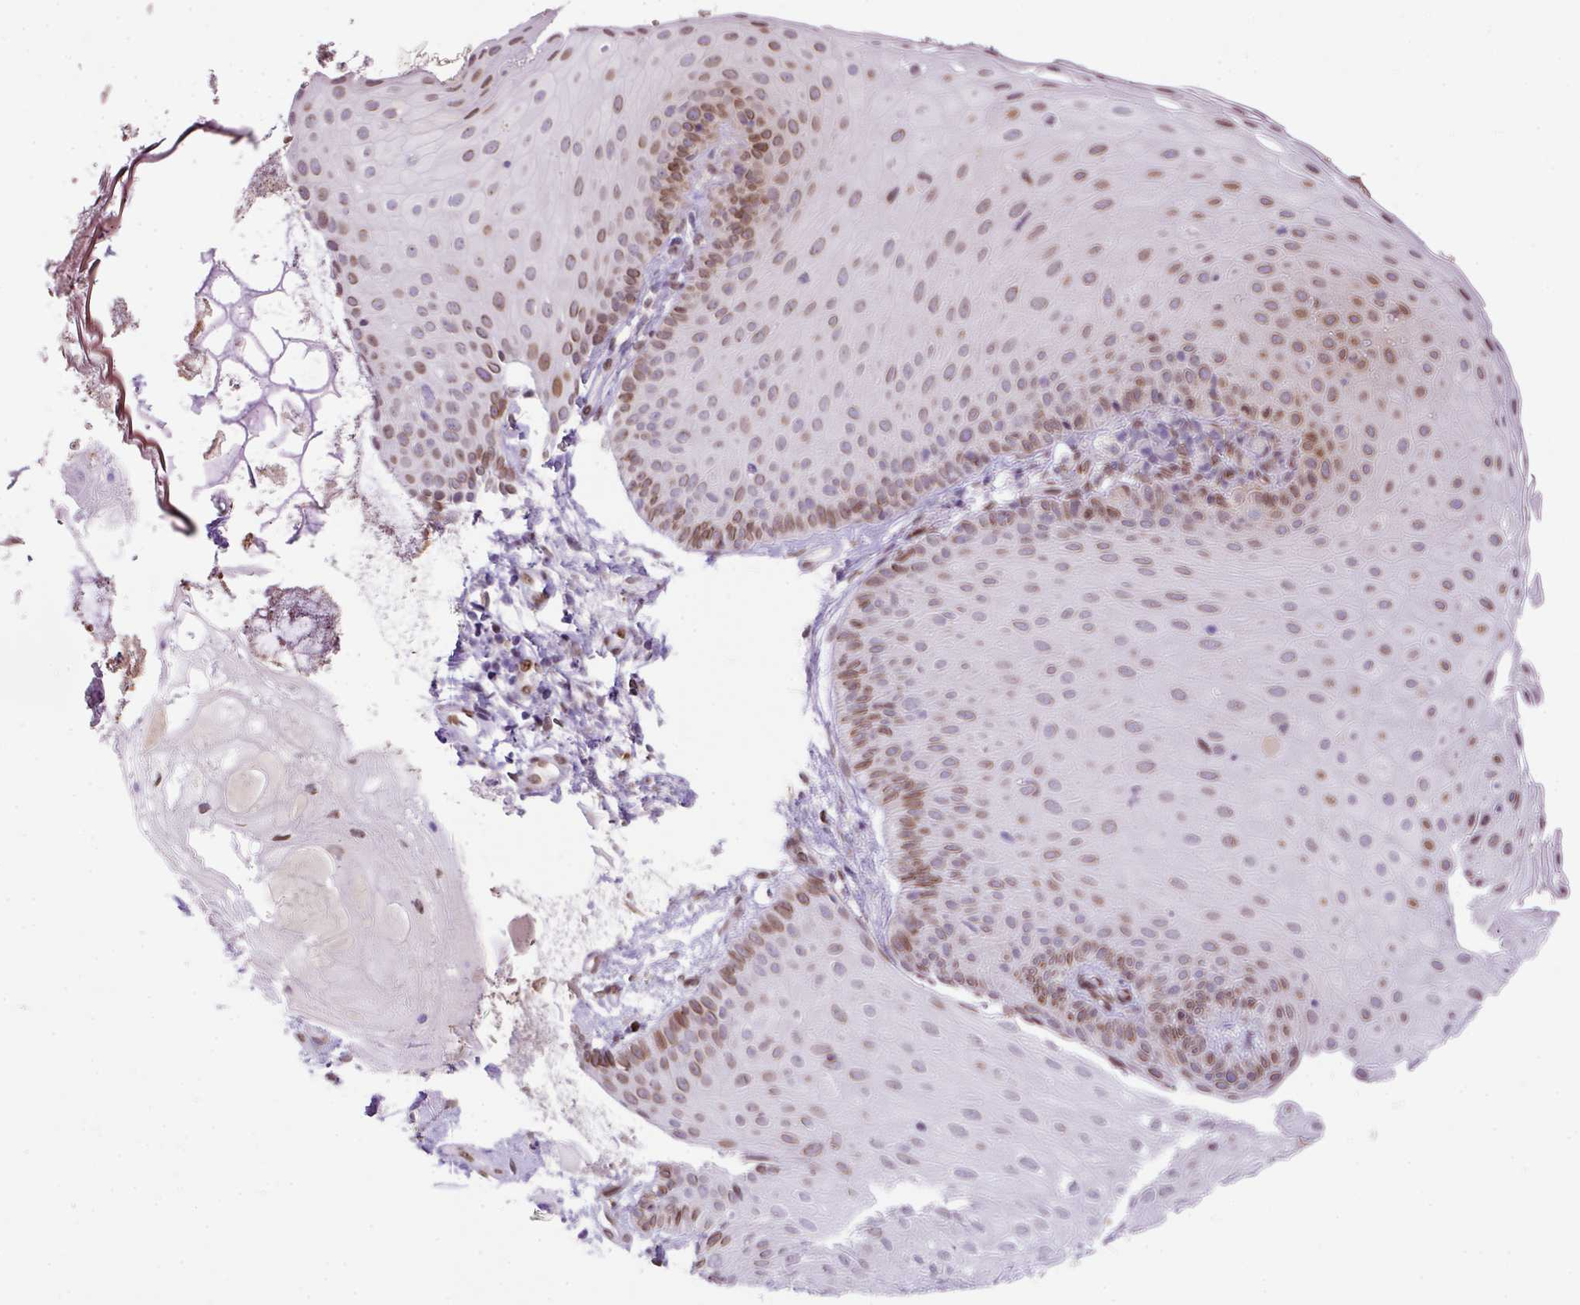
{"staining": {"intensity": "moderate", "quantity": ">75%", "location": "cytoplasmic/membranous,nuclear"}, "tissue": "skin", "cell_type": "Epidermal cells", "image_type": "normal", "snomed": [{"axis": "morphology", "description": "Normal tissue, NOS"}, {"axis": "topography", "description": "Anal"}], "caption": "Immunohistochemistry (IHC) histopathology image of unremarkable human skin stained for a protein (brown), which shows medium levels of moderate cytoplasmic/membranous,nuclear positivity in about >75% of epidermal cells.", "gene": "PLK1", "patient": {"sex": "male", "age": 80}}